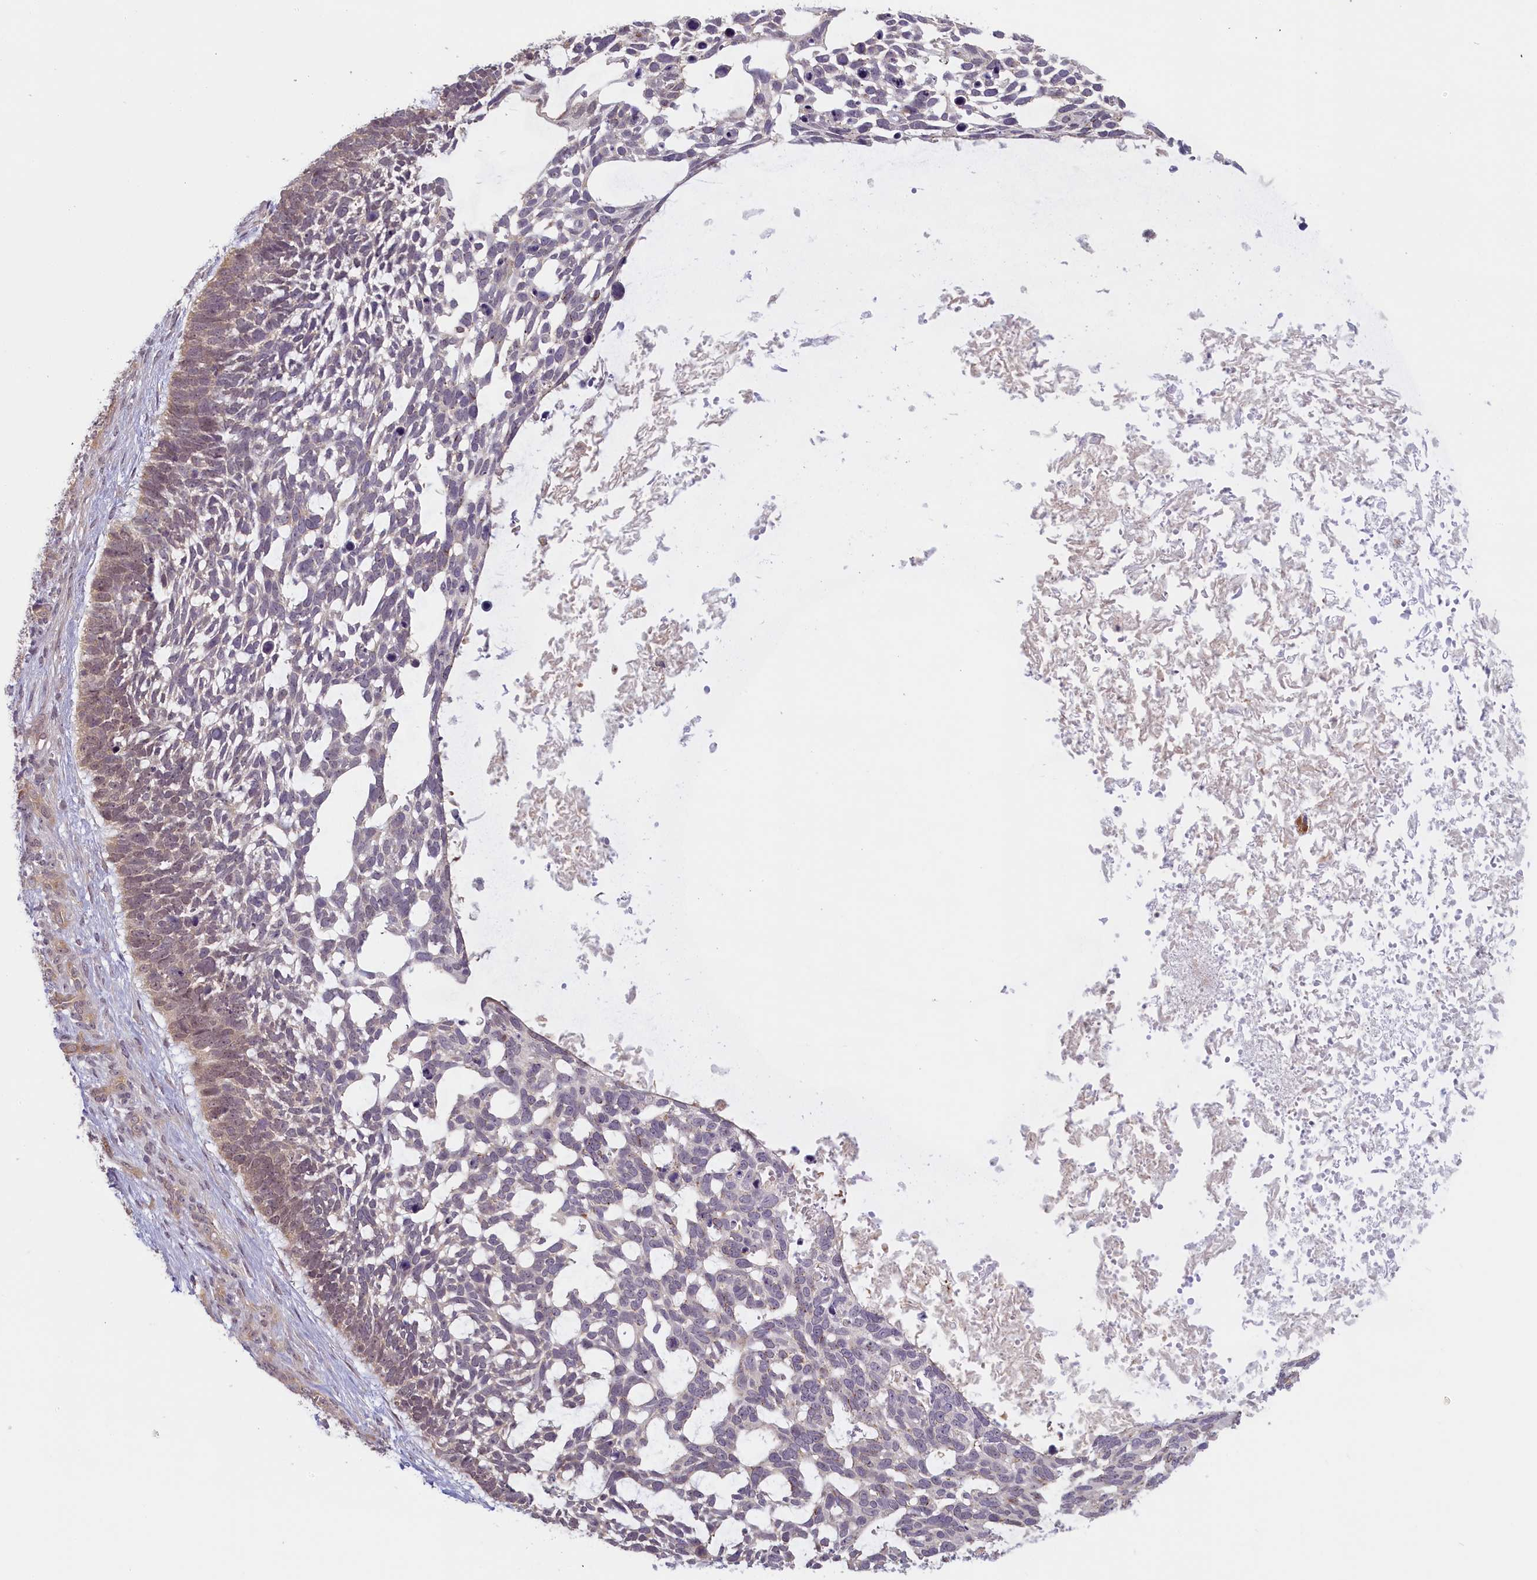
{"staining": {"intensity": "moderate", "quantity": "<25%", "location": "cytoplasmic/membranous"}, "tissue": "skin cancer", "cell_type": "Tumor cells", "image_type": "cancer", "snomed": [{"axis": "morphology", "description": "Basal cell carcinoma"}, {"axis": "topography", "description": "Skin"}], "caption": "Protein analysis of skin cancer tissue demonstrates moderate cytoplasmic/membranous expression in about <25% of tumor cells.", "gene": "C19orf44", "patient": {"sex": "male", "age": 88}}